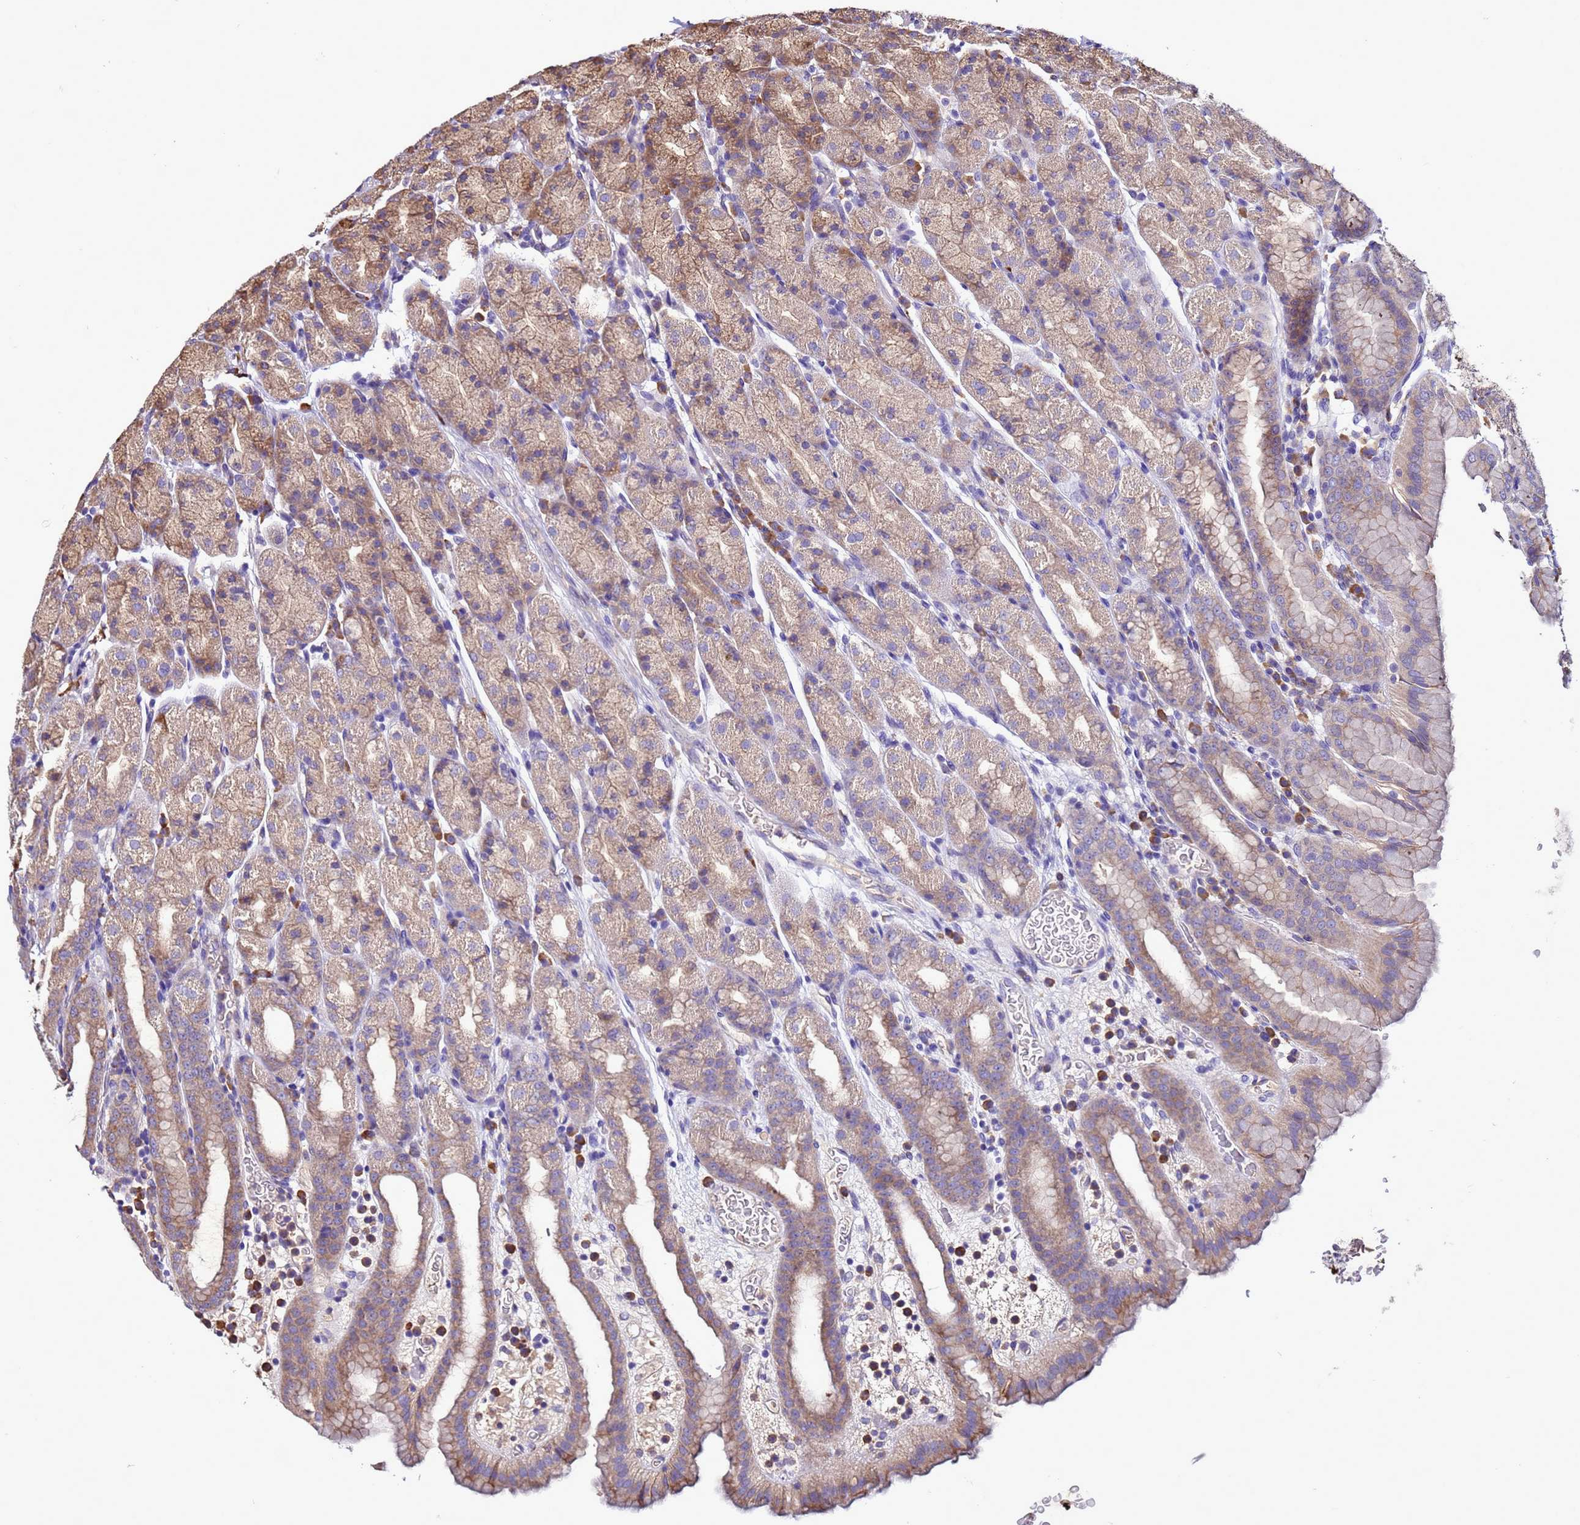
{"staining": {"intensity": "moderate", "quantity": "25%-75%", "location": "cytoplasmic/membranous"}, "tissue": "stomach", "cell_type": "Glandular cells", "image_type": "normal", "snomed": [{"axis": "morphology", "description": "Normal tissue, NOS"}, {"axis": "topography", "description": "Stomach, upper"}], "caption": "Immunohistochemistry image of normal stomach: stomach stained using immunohistochemistry (IHC) exhibits medium levels of moderate protein expression localized specifically in the cytoplasmic/membranous of glandular cells, appearing as a cytoplasmic/membranous brown color.", "gene": "ANTKMT", "patient": {"sex": "male", "age": 68}}